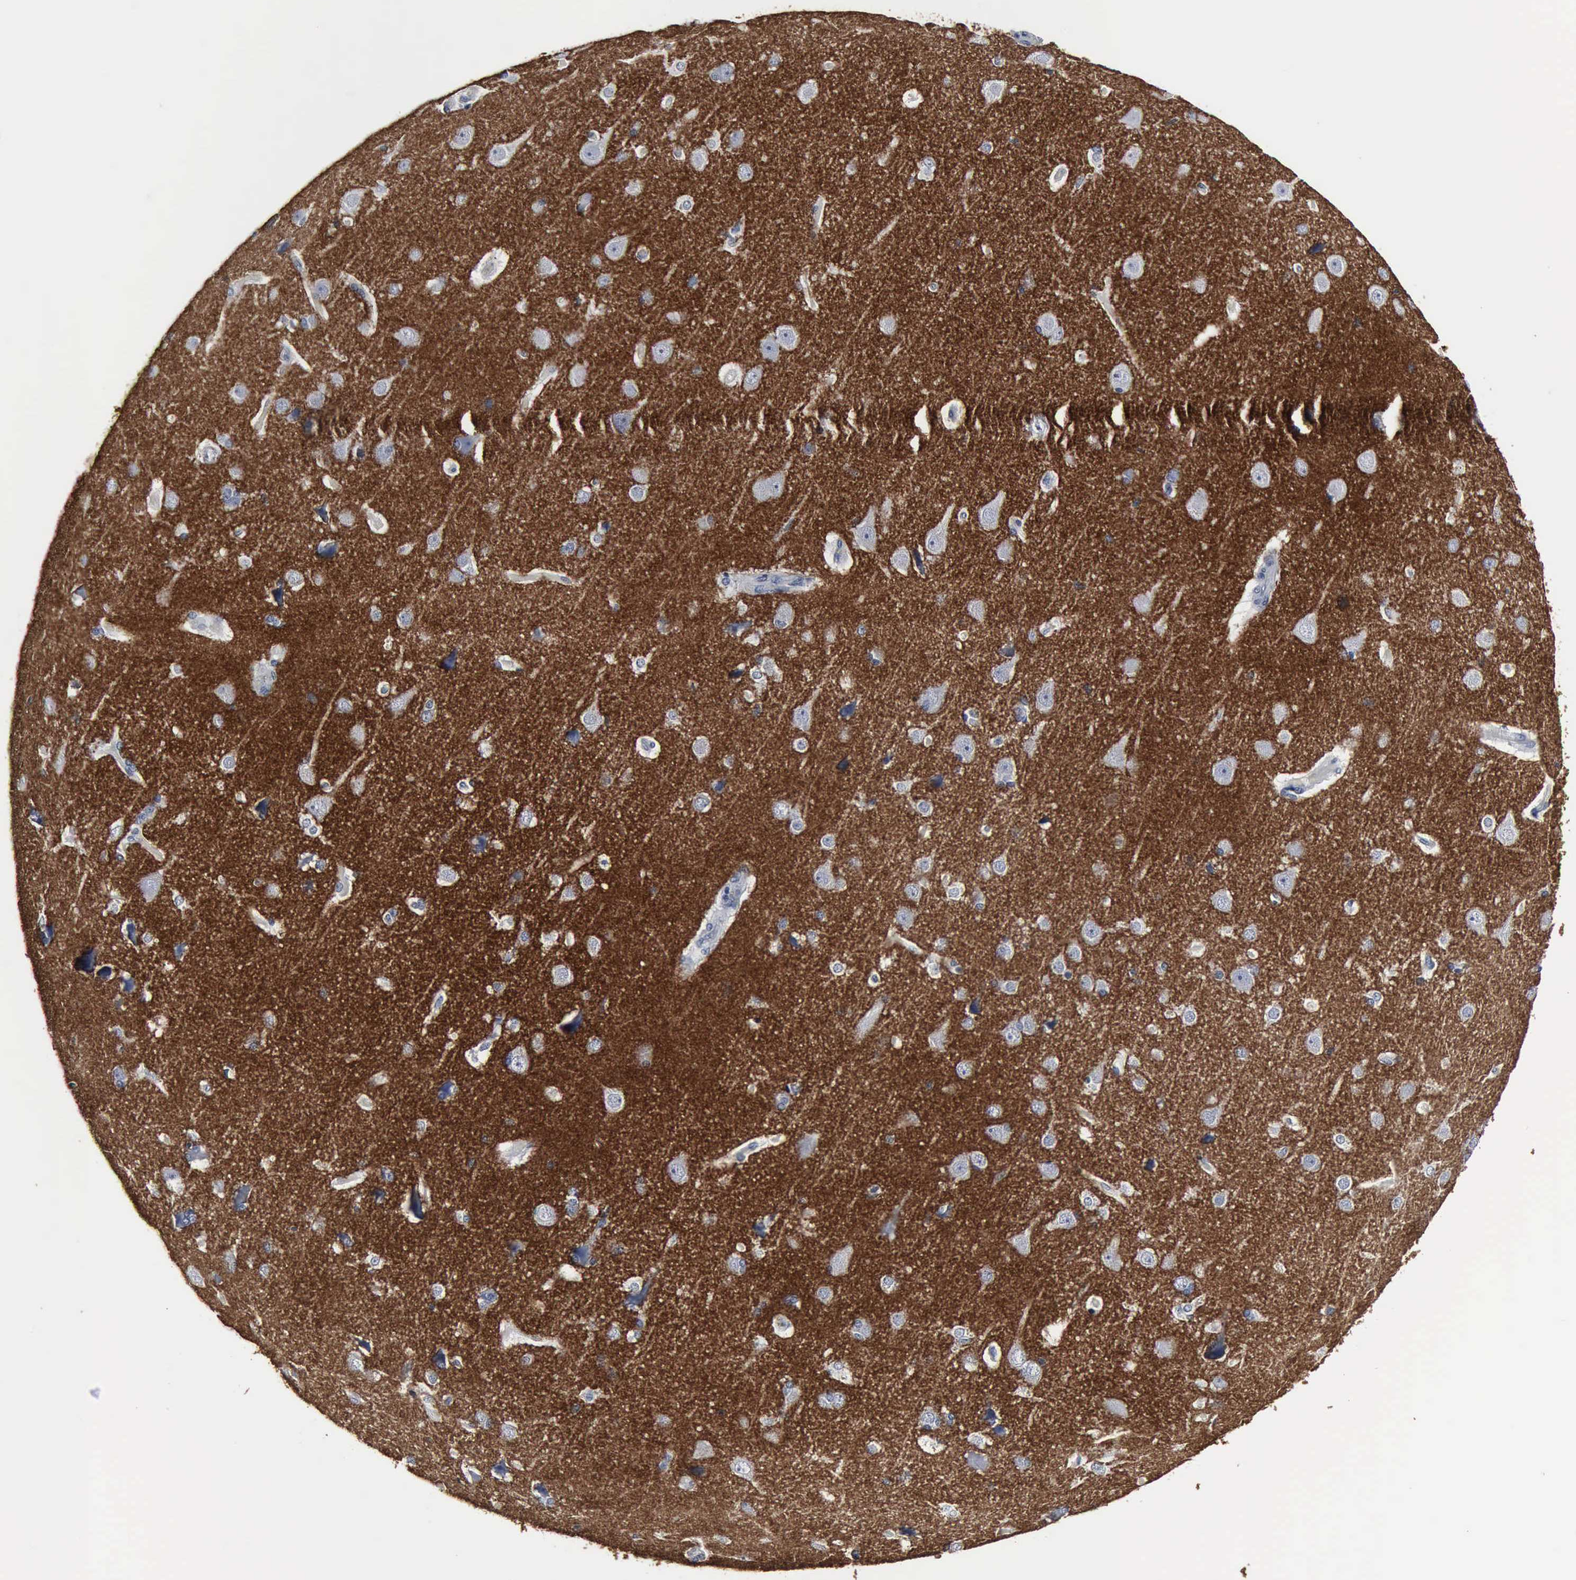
{"staining": {"intensity": "negative", "quantity": "none", "location": "none"}, "tissue": "cerebral cortex", "cell_type": "Endothelial cells", "image_type": "normal", "snomed": [{"axis": "morphology", "description": "Normal tissue, NOS"}, {"axis": "topography", "description": "Cerebral cortex"}], "caption": "DAB (3,3'-diaminobenzidine) immunohistochemical staining of benign cerebral cortex demonstrates no significant expression in endothelial cells. (DAB (3,3'-diaminobenzidine) IHC visualized using brightfield microscopy, high magnification).", "gene": "SNAP25", "patient": {"sex": "female", "age": 45}}